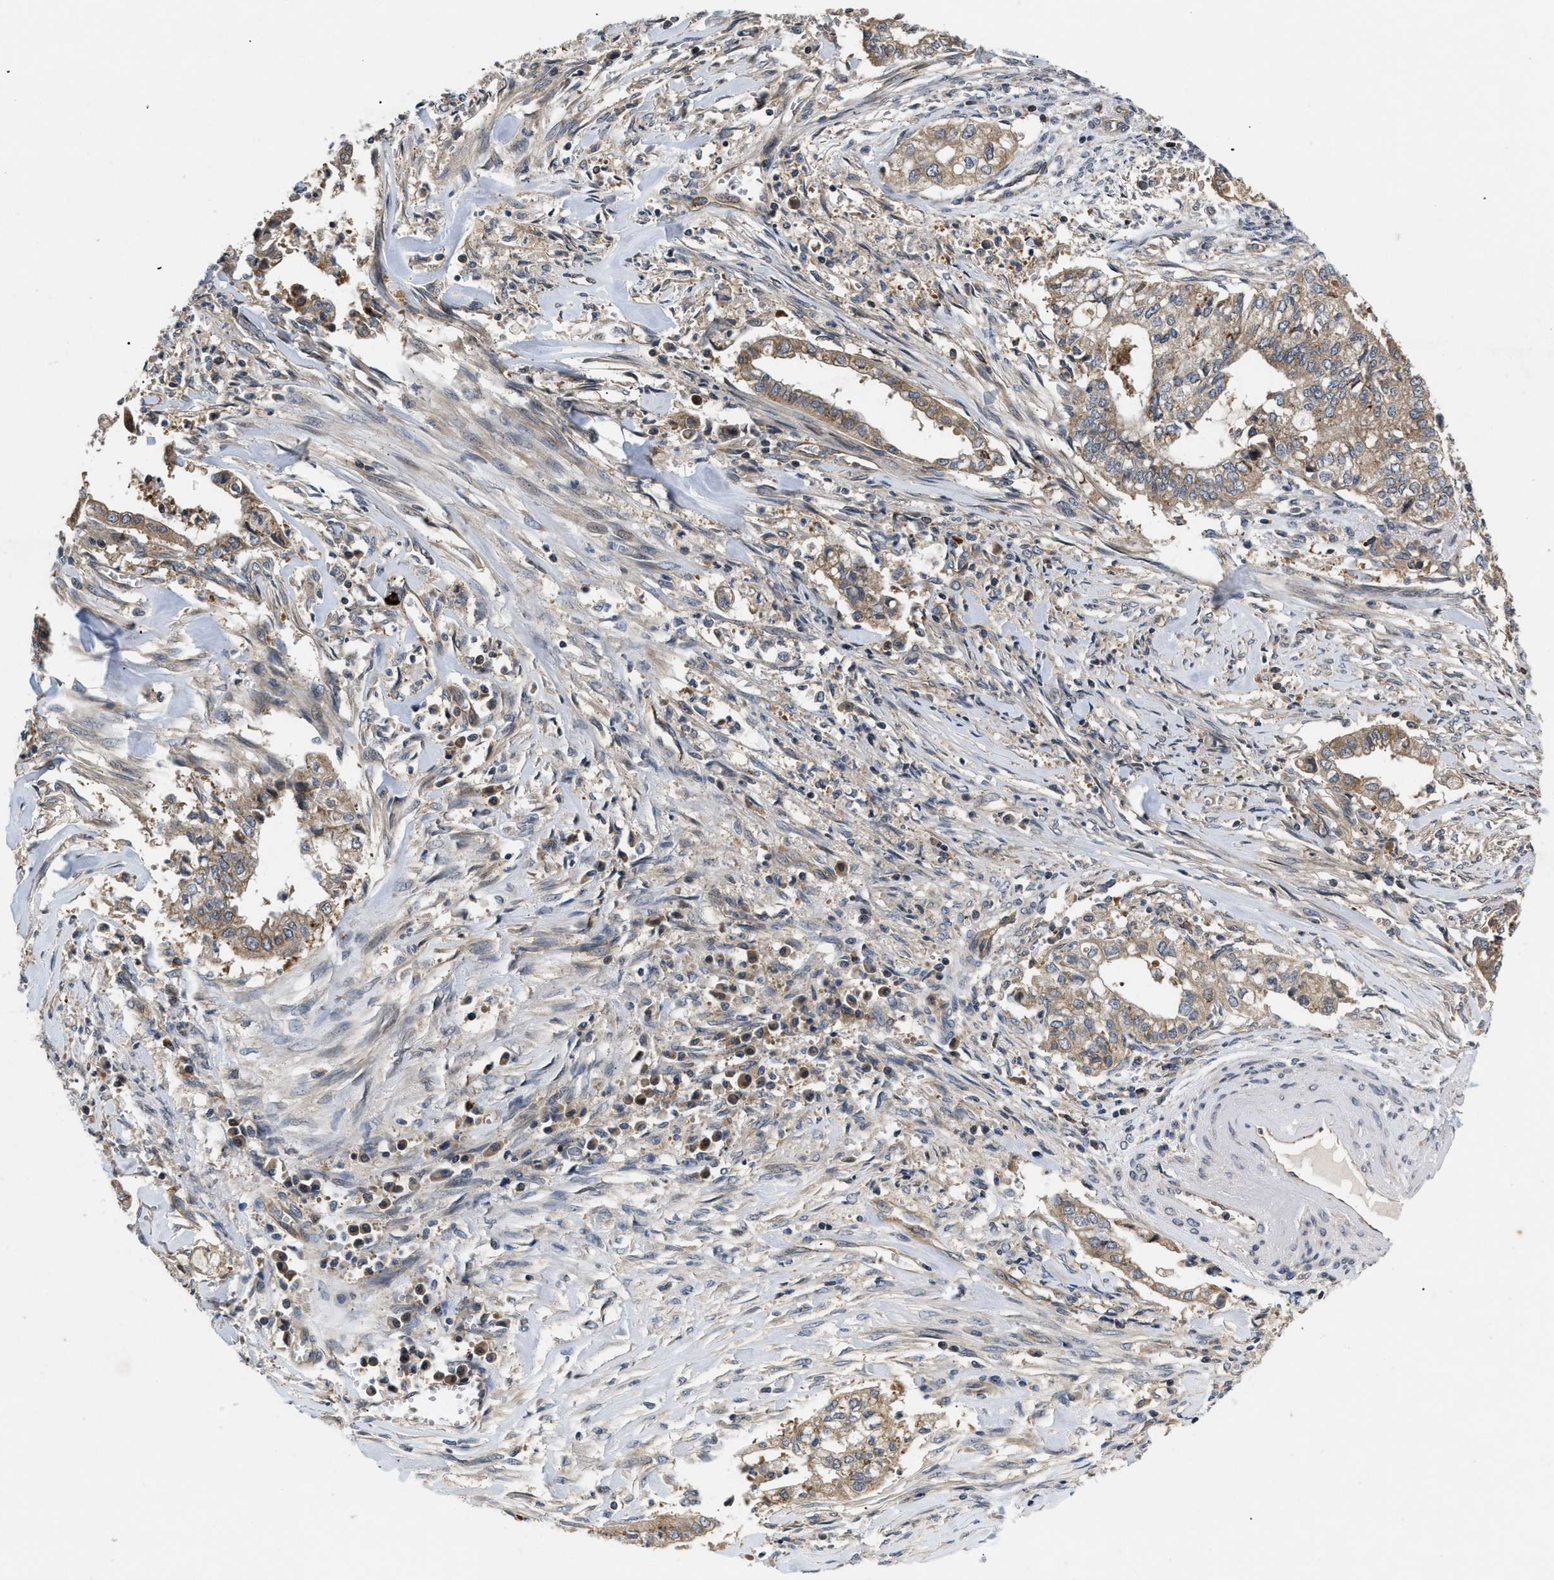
{"staining": {"intensity": "strong", "quantity": "25%-75%", "location": "cytoplasmic/membranous"}, "tissue": "cervical cancer", "cell_type": "Tumor cells", "image_type": "cancer", "snomed": [{"axis": "morphology", "description": "Adenocarcinoma, NOS"}, {"axis": "topography", "description": "Cervix"}], "caption": "The histopathology image demonstrates a brown stain indicating the presence of a protein in the cytoplasmic/membranous of tumor cells in cervical cancer (adenocarcinoma). Nuclei are stained in blue.", "gene": "HMGCR", "patient": {"sex": "female", "age": 44}}